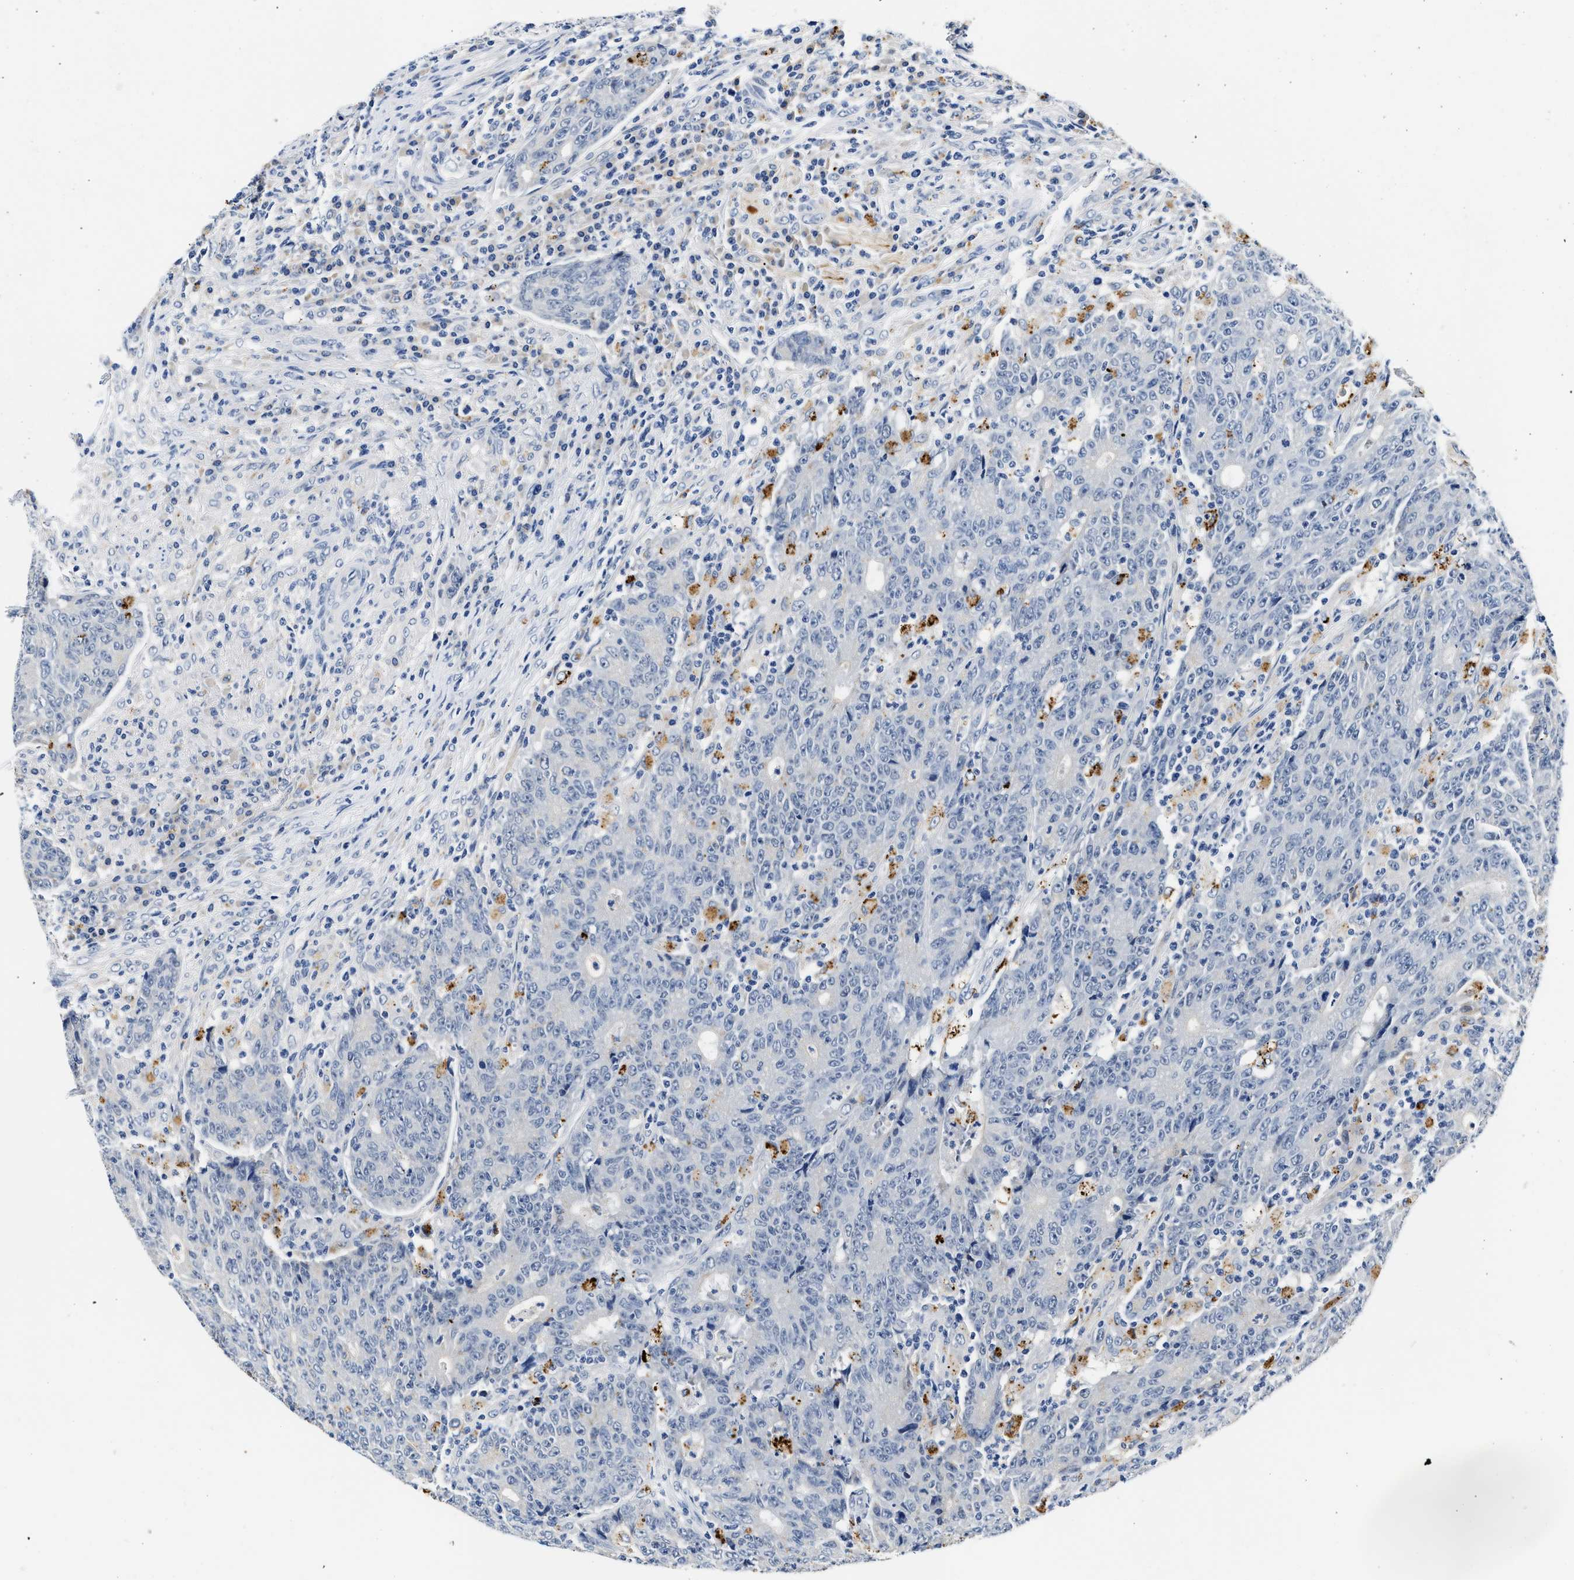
{"staining": {"intensity": "negative", "quantity": "none", "location": "none"}, "tissue": "colorectal cancer", "cell_type": "Tumor cells", "image_type": "cancer", "snomed": [{"axis": "morphology", "description": "Normal tissue, NOS"}, {"axis": "morphology", "description": "Adenocarcinoma, NOS"}, {"axis": "topography", "description": "Colon"}], "caption": "Tumor cells are negative for brown protein staining in colorectal cancer (adenocarcinoma).", "gene": "MED22", "patient": {"sex": "female", "age": 75}}